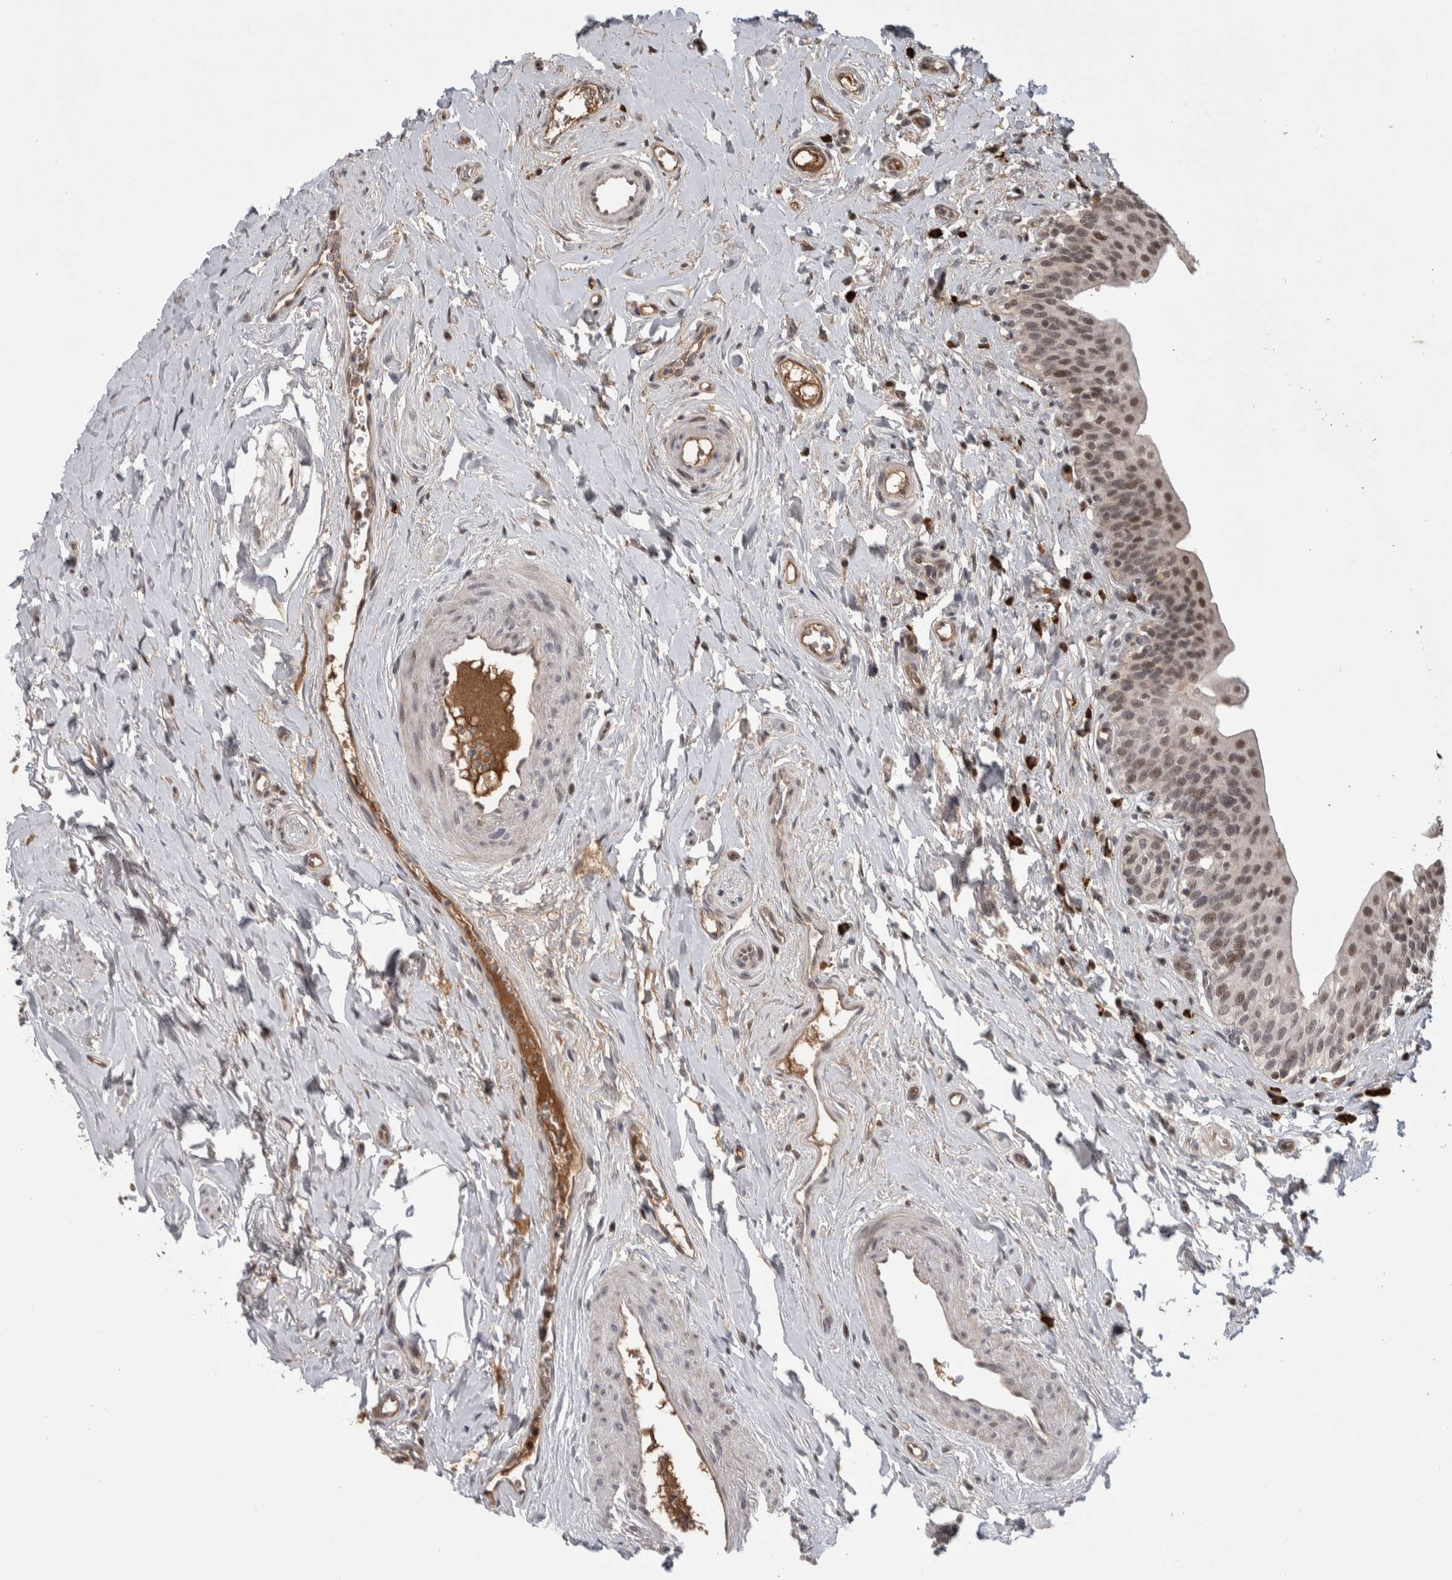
{"staining": {"intensity": "strong", "quantity": "25%-75%", "location": "nuclear"}, "tissue": "urinary bladder", "cell_type": "Urothelial cells", "image_type": "normal", "snomed": [{"axis": "morphology", "description": "Normal tissue, NOS"}, {"axis": "topography", "description": "Urinary bladder"}], "caption": "A high amount of strong nuclear positivity is appreciated in approximately 25%-75% of urothelial cells in normal urinary bladder. Using DAB (3,3'-diaminobenzidine) (brown) and hematoxylin (blue) stains, captured at high magnification using brightfield microscopy.", "gene": "ZNF592", "patient": {"sex": "male", "age": 83}}